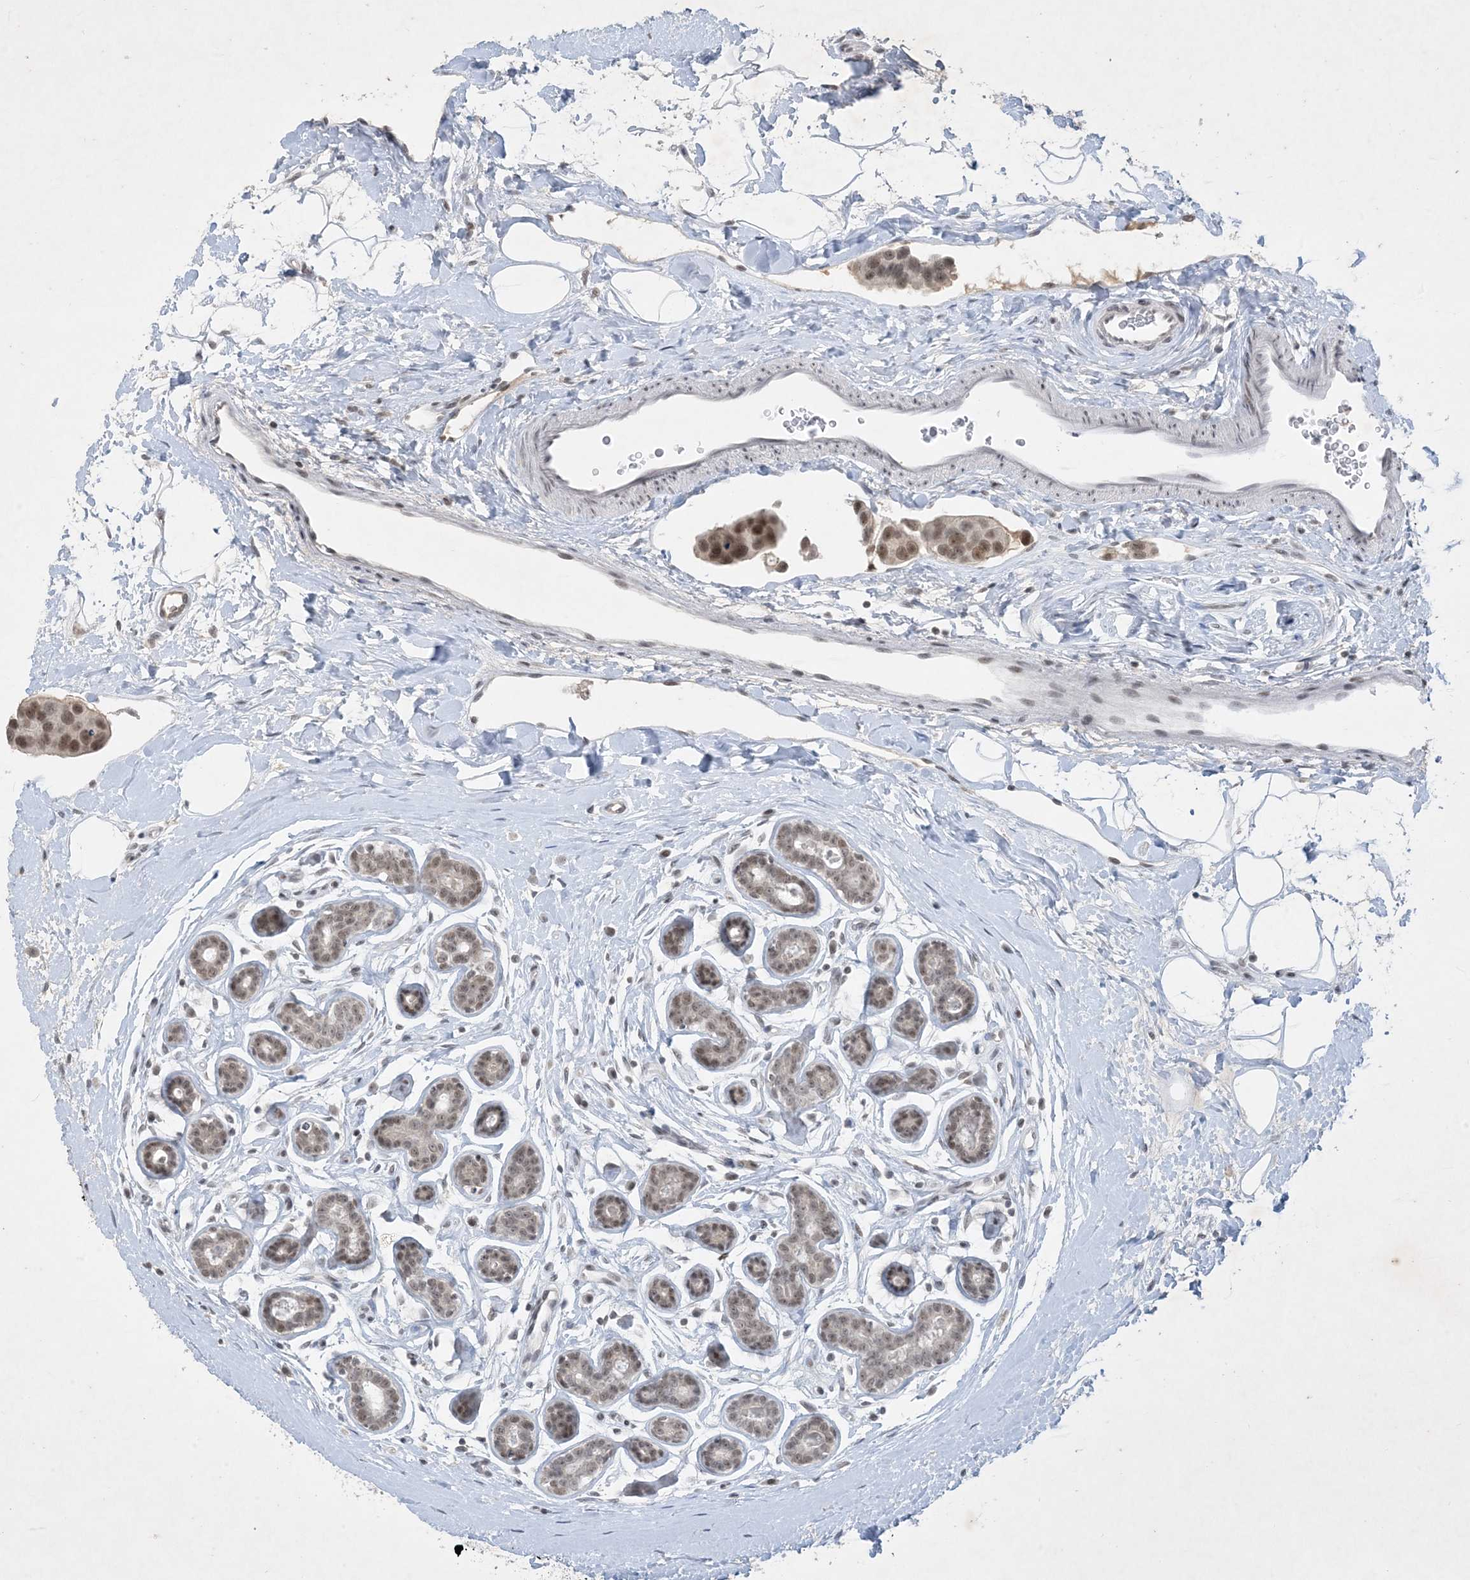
{"staining": {"intensity": "weak", "quantity": ">75%", "location": "nuclear"}, "tissue": "breast cancer", "cell_type": "Tumor cells", "image_type": "cancer", "snomed": [{"axis": "morphology", "description": "Normal tissue, NOS"}, {"axis": "morphology", "description": "Duct carcinoma"}, {"axis": "topography", "description": "Breast"}], "caption": "Immunohistochemistry staining of breast cancer (infiltrating ductal carcinoma), which demonstrates low levels of weak nuclear positivity in about >75% of tumor cells indicating weak nuclear protein expression. The staining was performed using DAB (3,3'-diaminobenzidine) (brown) for protein detection and nuclei were counterstained in hematoxylin (blue).", "gene": "ZNF674", "patient": {"sex": "female", "age": 39}}